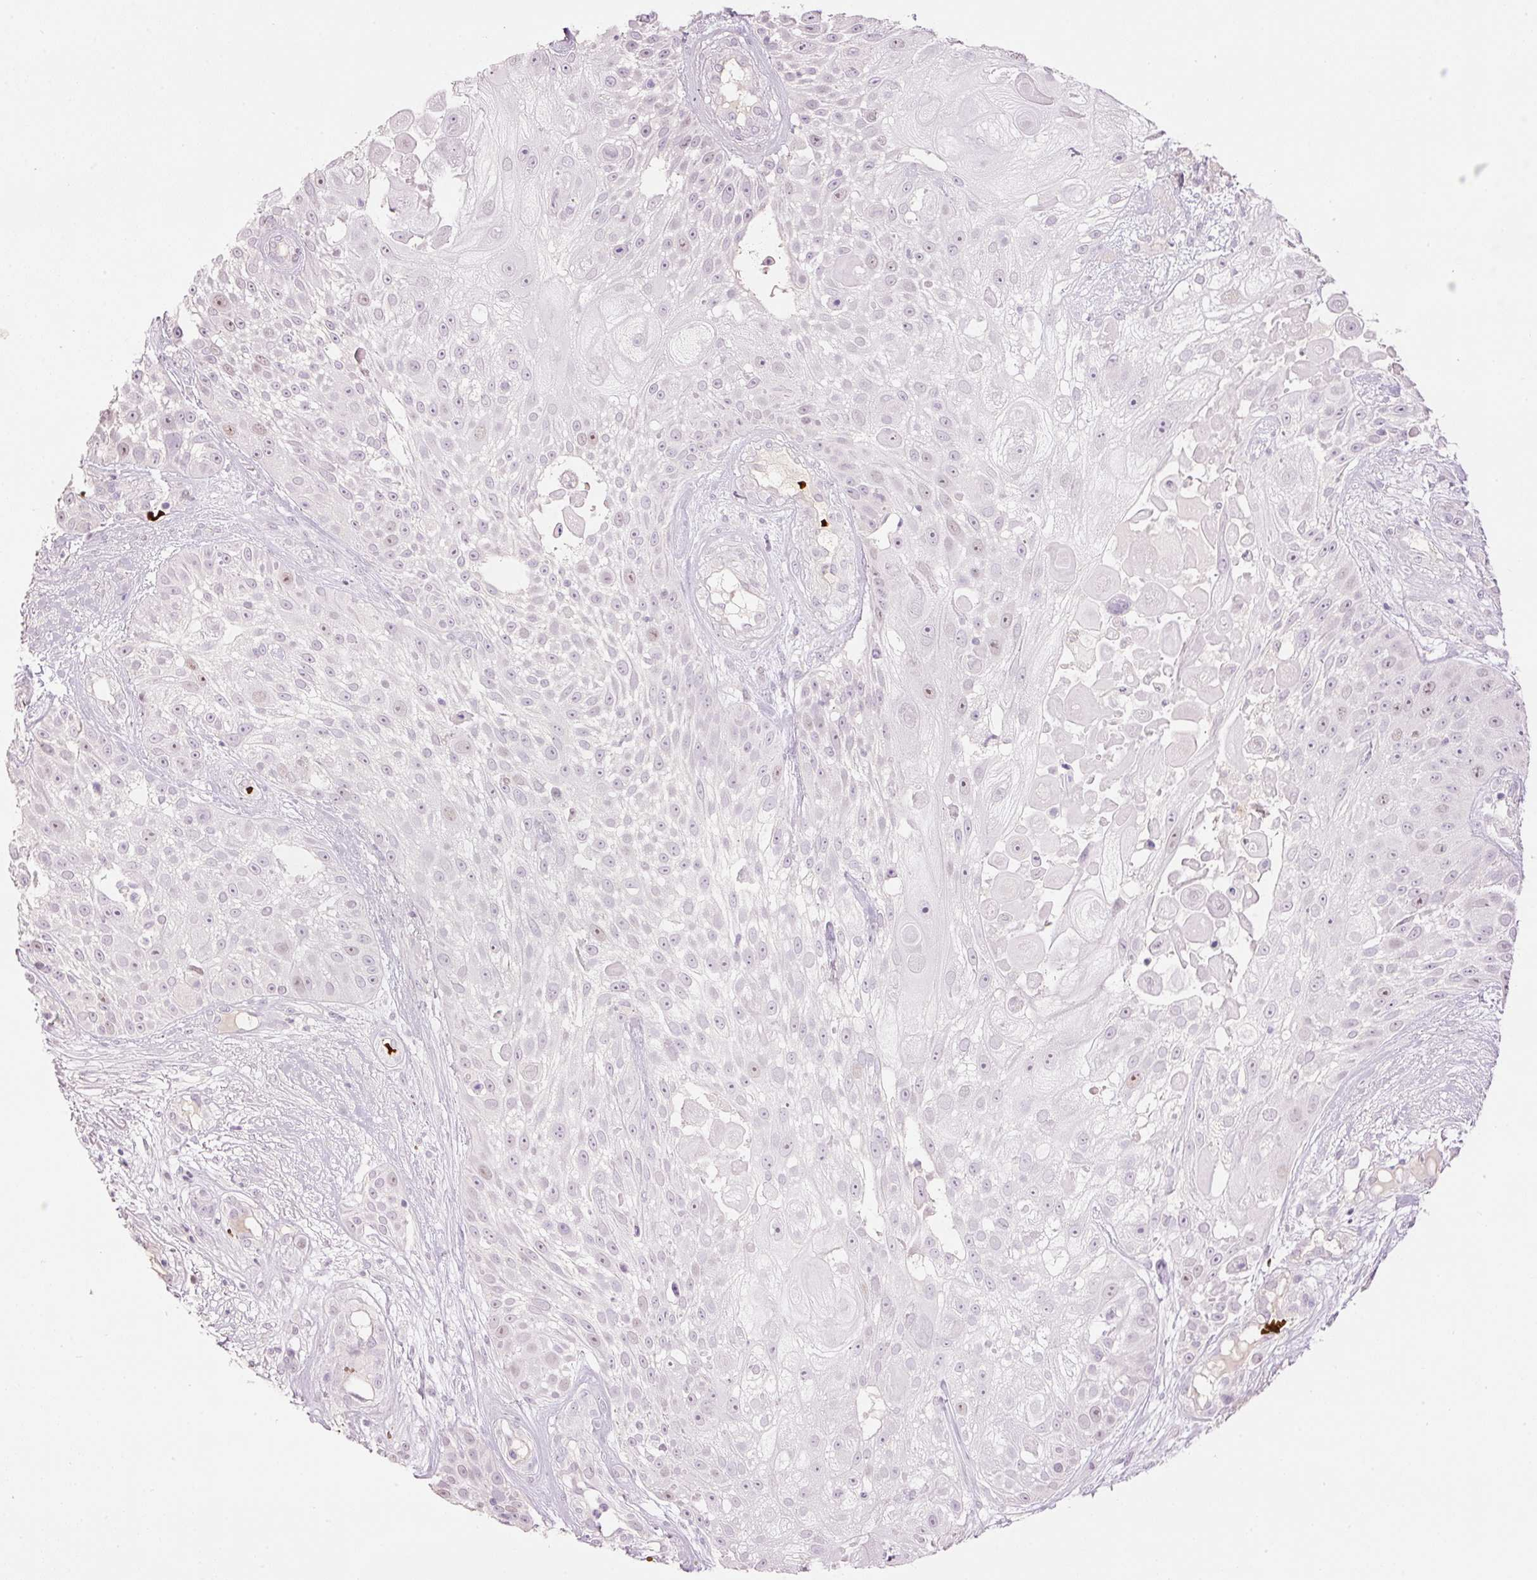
{"staining": {"intensity": "moderate", "quantity": "<25%", "location": "nuclear"}, "tissue": "skin cancer", "cell_type": "Tumor cells", "image_type": "cancer", "snomed": [{"axis": "morphology", "description": "Squamous cell carcinoma, NOS"}, {"axis": "topography", "description": "Skin"}], "caption": "Skin squamous cell carcinoma was stained to show a protein in brown. There is low levels of moderate nuclear positivity in about <25% of tumor cells. Nuclei are stained in blue.", "gene": "LY6G6D", "patient": {"sex": "female", "age": 86}}